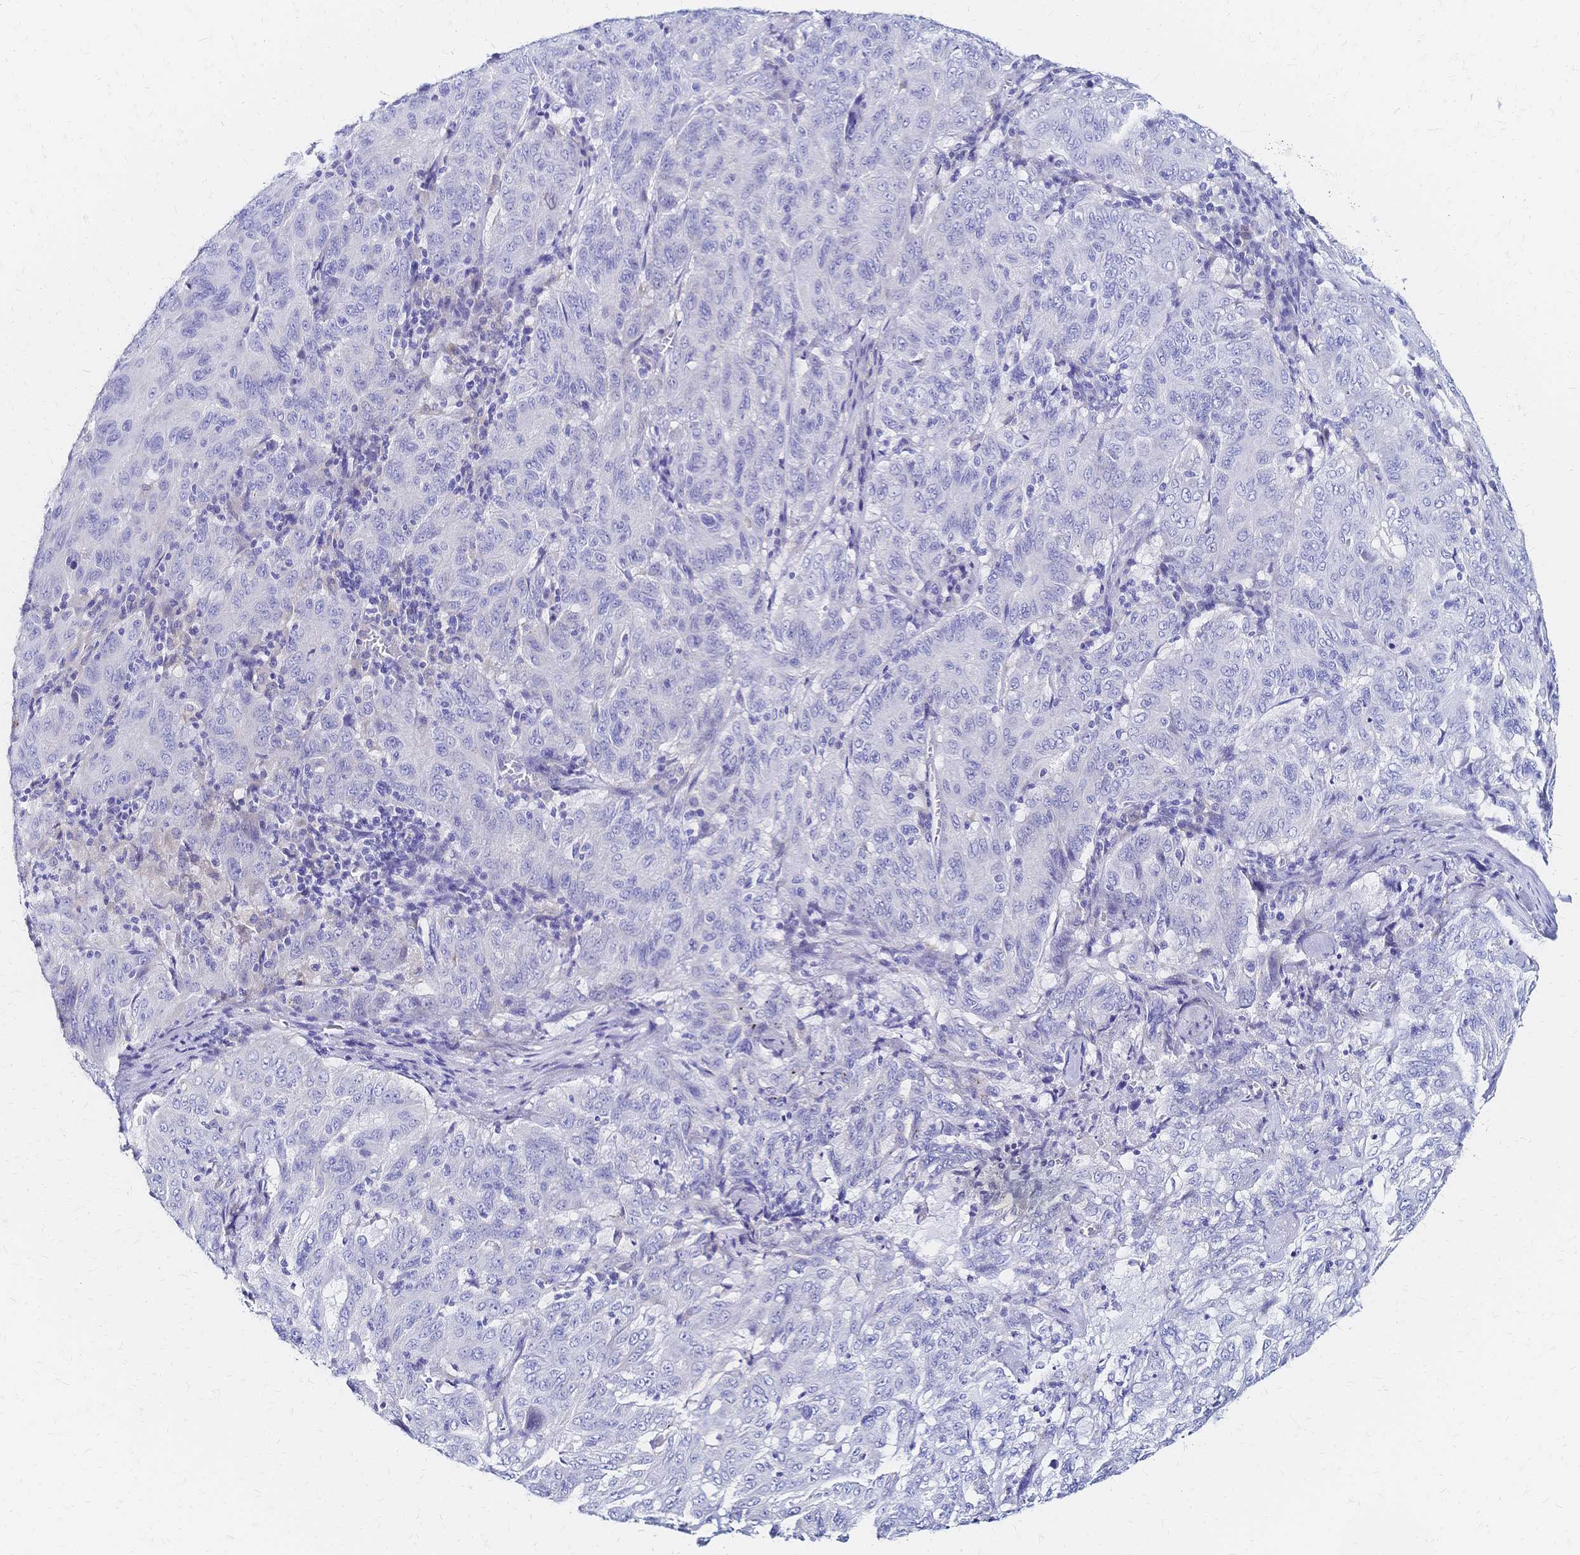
{"staining": {"intensity": "negative", "quantity": "none", "location": "none"}, "tissue": "pancreatic cancer", "cell_type": "Tumor cells", "image_type": "cancer", "snomed": [{"axis": "morphology", "description": "Adenocarcinoma, NOS"}, {"axis": "topography", "description": "Pancreas"}], "caption": "The histopathology image shows no staining of tumor cells in pancreatic cancer.", "gene": "SLC5A1", "patient": {"sex": "male", "age": 63}}